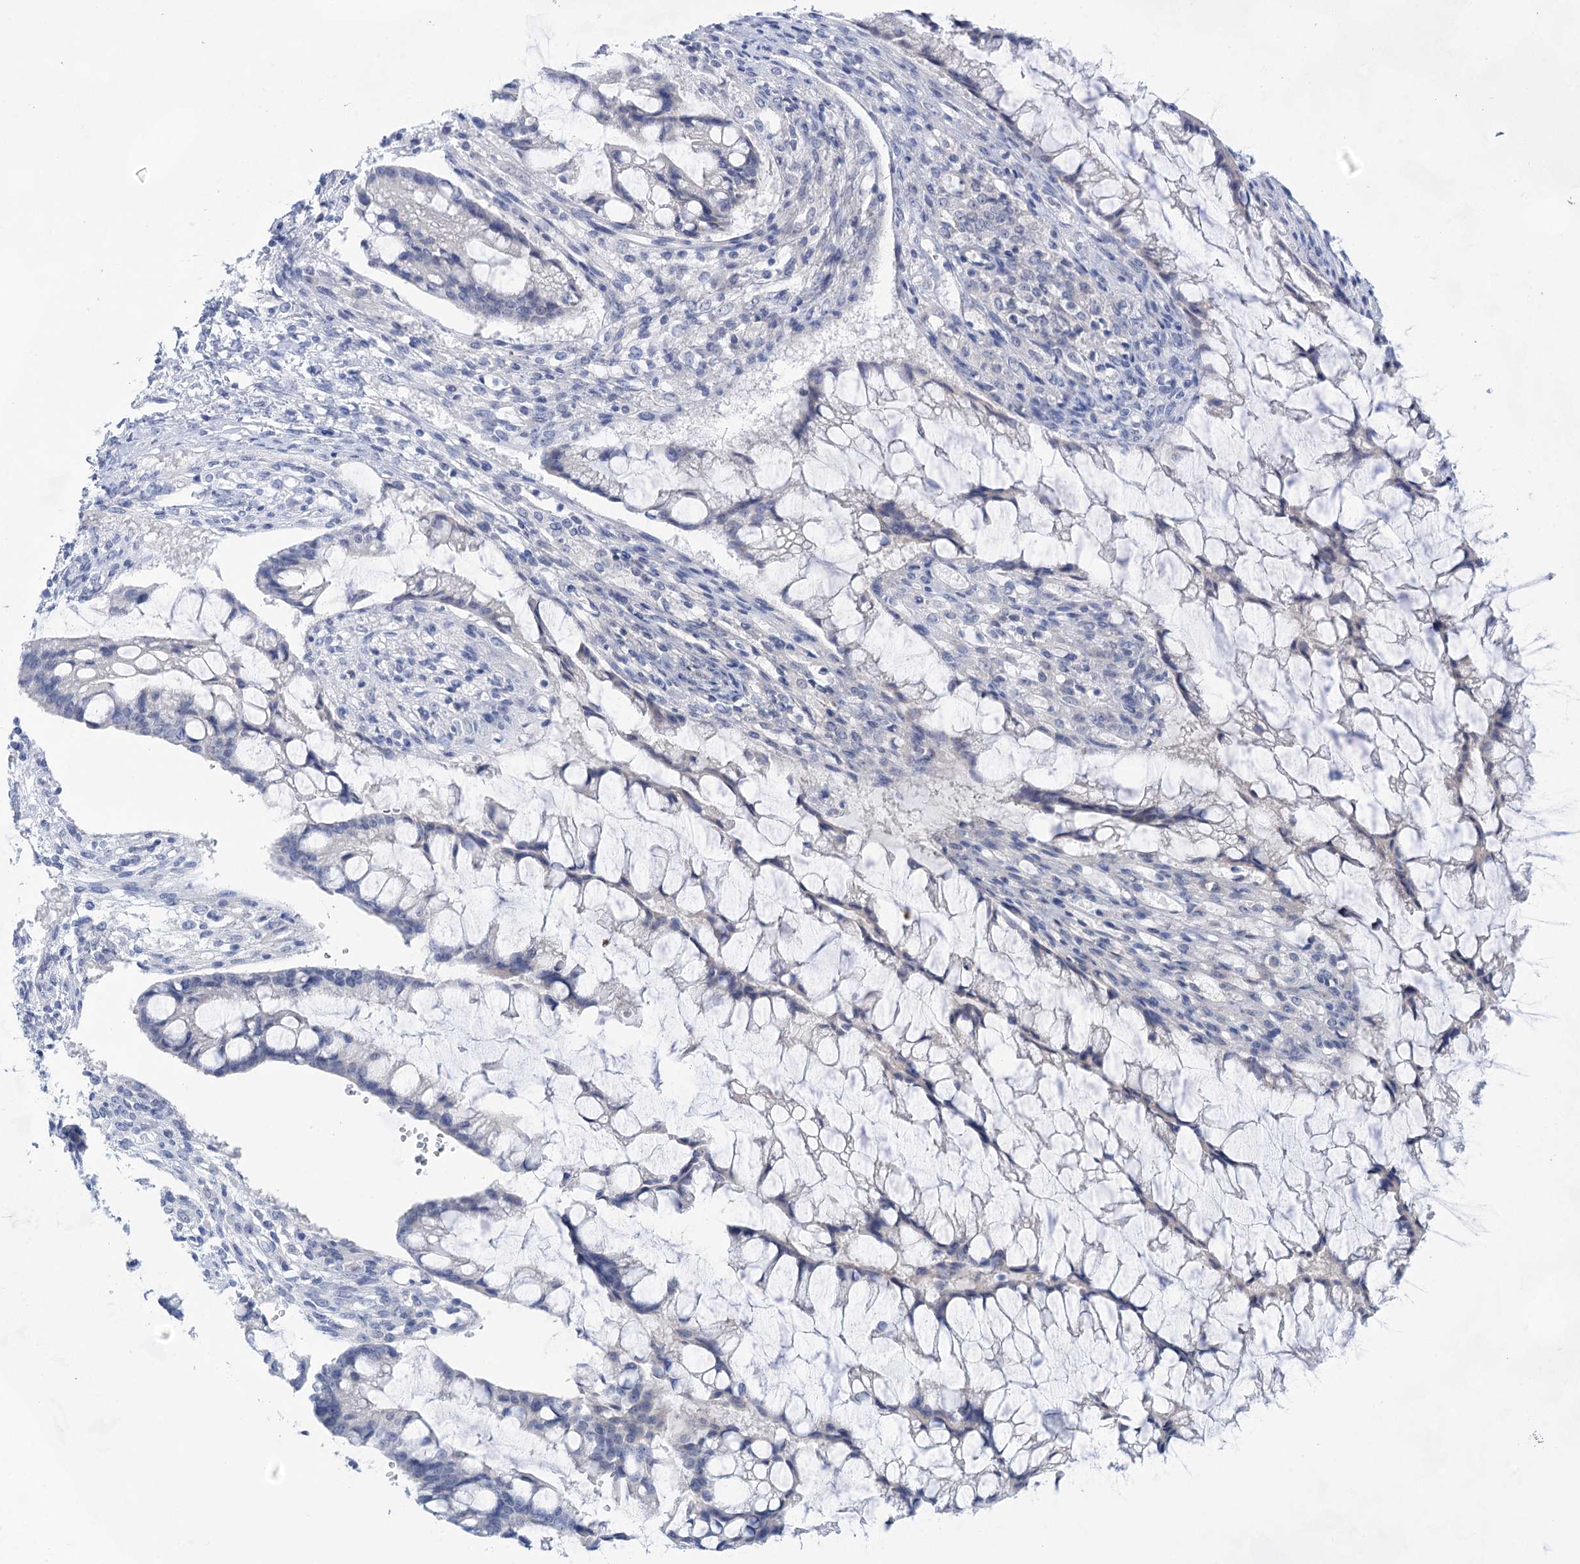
{"staining": {"intensity": "negative", "quantity": "none", "location": "none"}, "tissue": "ovarian cancer", "cell_type": "Tumor cells", "image_type": "cancer", "snomed": [{"axis": "morphology", "description": "Cystadenocarcinoma, mucinous, NOS"}, {"axis": "topography", "description": "Ovary"}], "caption": "Tumor cells are negative for brown protein staining in ovarian cancer (mucinous cystadenocarcinoma).", "gene": "LALBA", "patient": {"sex": "female", "age": 73}}